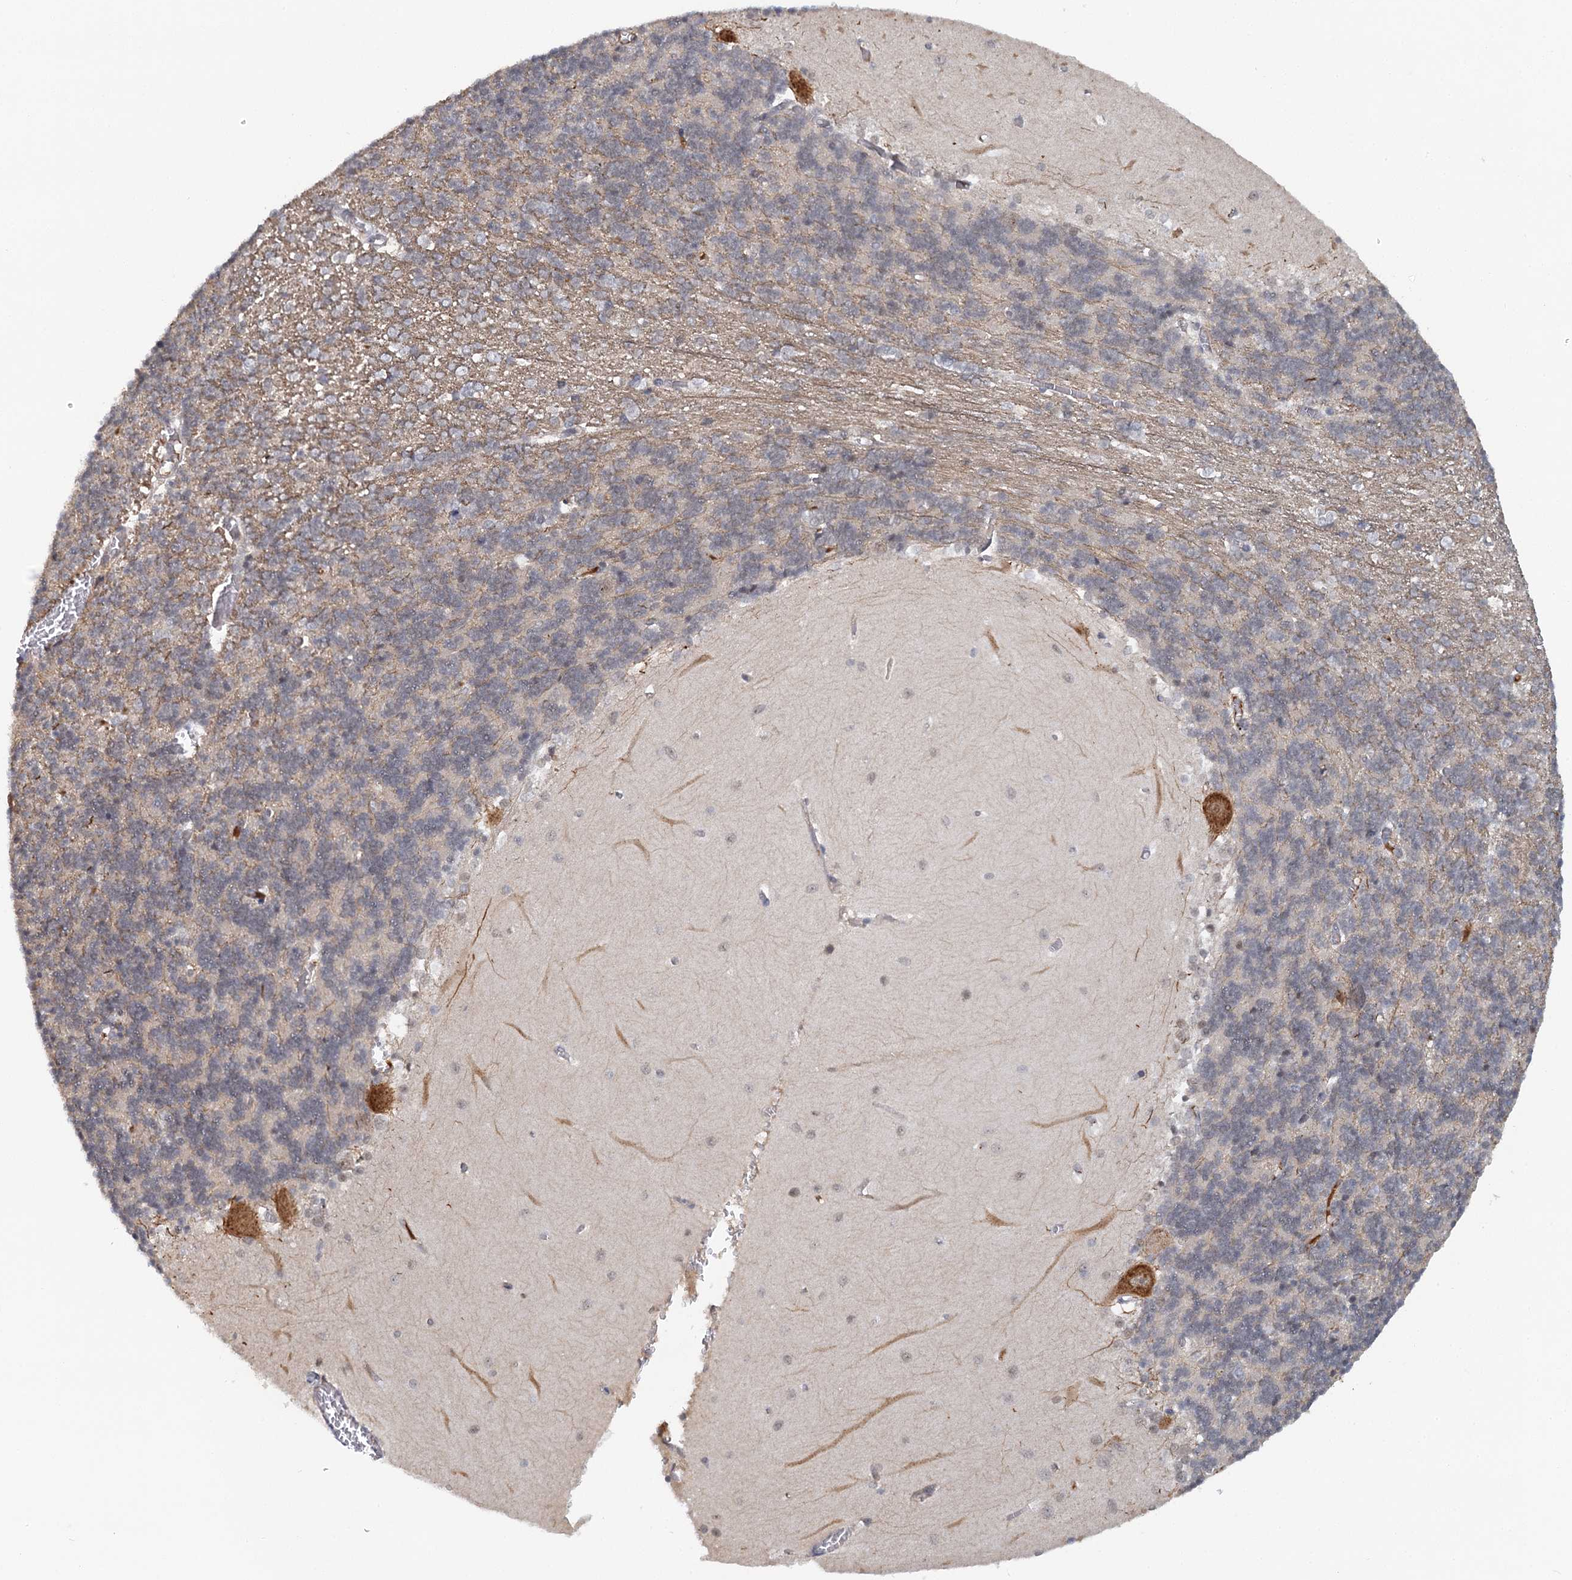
{"staining": {"intensity": "weak", "quantity": "25%-75%", "location": "nuclear"}, "tissue": "cerebellum", "cell_type": "Cells in granular layer", "image_type": "normal", "snomed": [{"axis": "morphology", "description": "Normal tissue, NOS"}, {"axis": "topography", "description": "Cerebellum"}], "caption": "A low amount of weak nuclear expression is identified in about 25%-75% of cells in granular layer in normal cerebellum. (Stains: DAB (3,3'-diaminobenzidine) in brown, nuclei in blue, Microscopy: brightfield microscopy at high magnification).", "gene": "GPATCH11", "patient": {"sex": "male", "age": 37}}